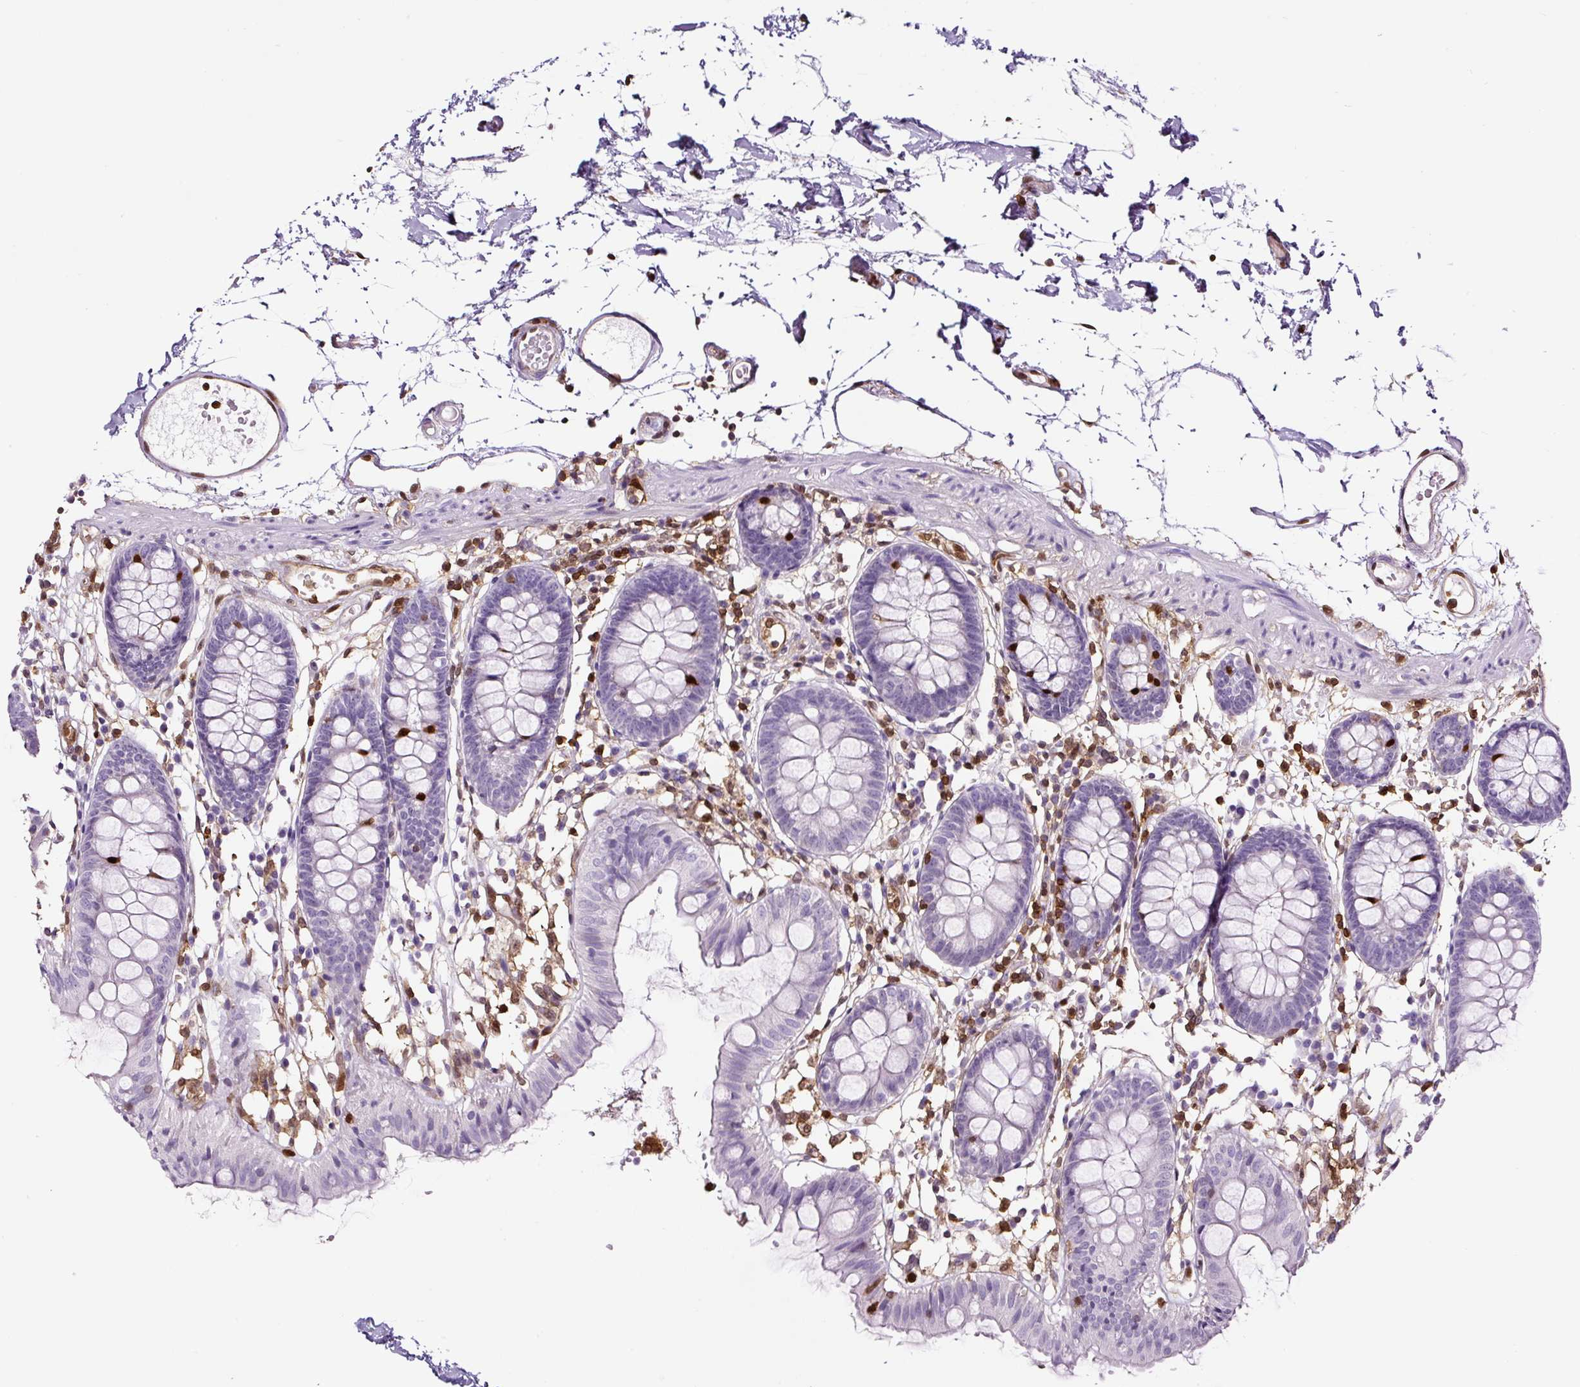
{"staining": {"intensity": "moderate", "quantity": ">75%", "location": "cytoplasmic/membranous,nuclear"}, "tissue": "colon", "cell_type": "Endothelial cells", "image_type": "normal", "snomed": [{"axis": "morphology", "description": "Normal tissue, NOS"}, {"axis": "topography", "description": "Colon"}], "caption": "Immunohistochemical staining of normal human colon shows >75% levels of moderate cytoplasmic/membranous,nuclear protein staining in about >75% of endothelial cells.", "gene": "ANXA1", "patient": {"sex": "female", "age": 84}}